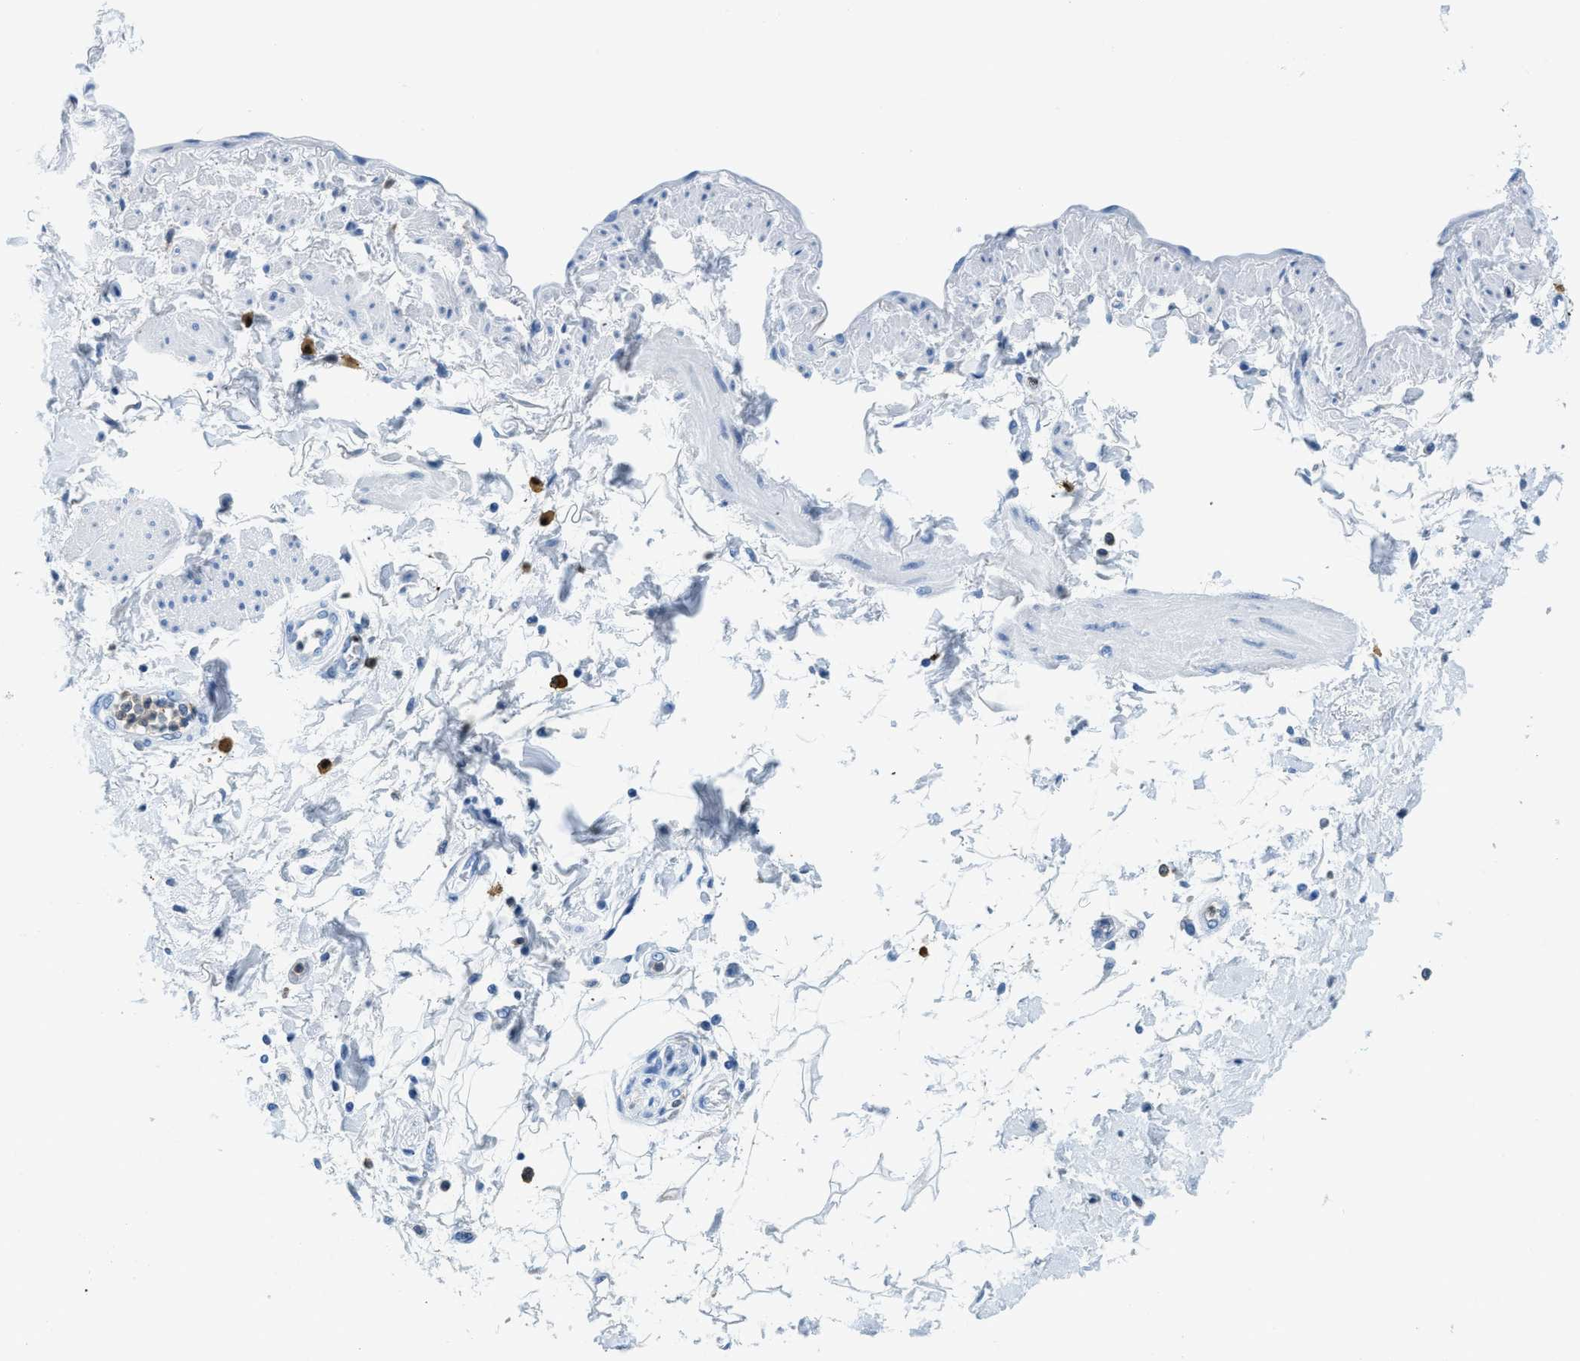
{"staining": {"intensity": "negative", "quantity": "none", "location": "none"}, "tissue": "adipose tissue", "cell_type": "Adipocytes", "image_type": "normal", "snomed": [{"axis": "morphology", "description": "Normal tissue, NOS"}, {"axis": "morphology", "description": "Adenocarcinoma, NOS"}, {"axis": "topography", "description": "Duodenum"}, {"axis": "topography", "description": "Peripheral nerve tissue"}], "caption": "Immunohistochemistry of benign adipose tissue shows no expression in adipocytes.", "gene": "CAPG", "patient": {"sex": "female", "age": 60}}